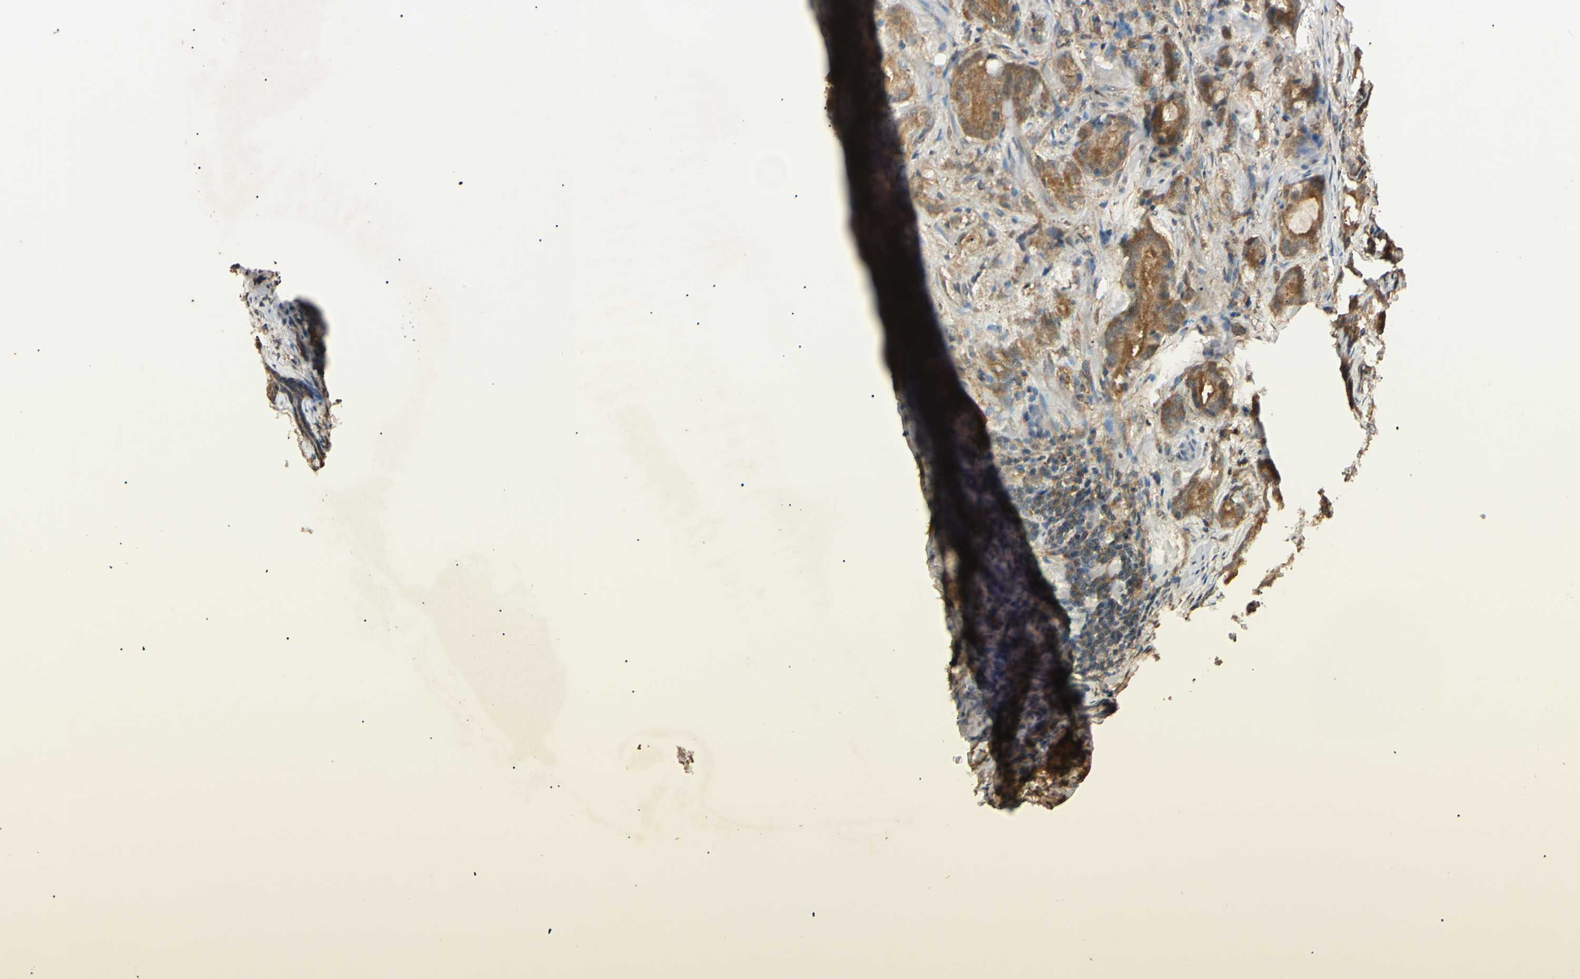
{"staining": {"intensity": "moderate", "quantity": "25%-75%", "location": "cytoplasmic/membranous"}, "tissue": "prostate cancer", "cell_type": "Tumor cells", "image_type": "cancer", "snomed": [{"axis": "morphology", "description": "Adenocarcinoma, High grade"}, {"axis": "topography", "description": "Prostate"}], "caption": "Prostate adenocarcinoma (high-grade) stained with a brown dye demonstrates moderate cytoplasmic/membranous positive staining in approximately 25%-75% of tumor cells.", "gene": "EPN1", "patient": {"sex": "male", "age": 64}}